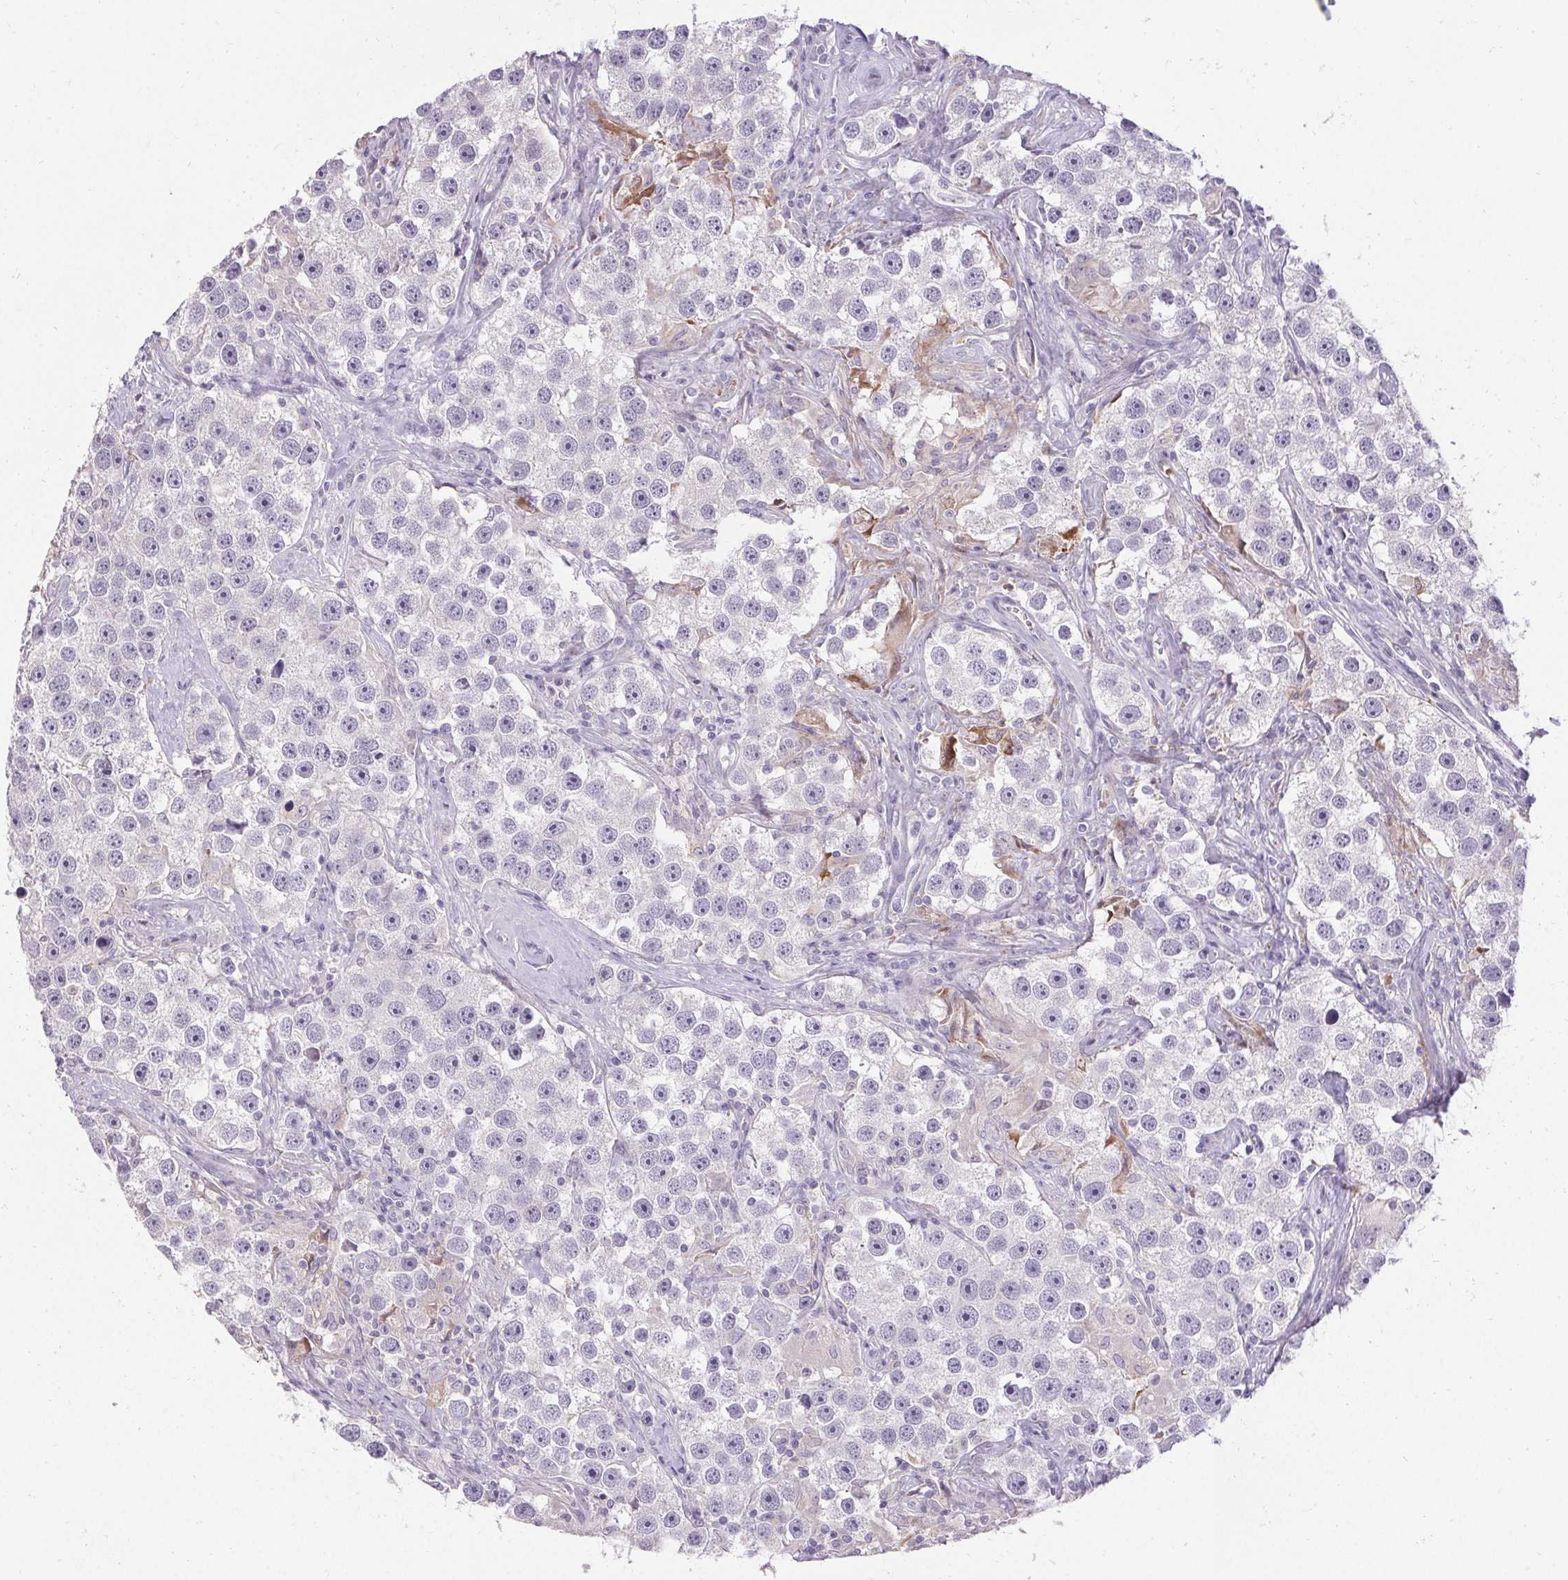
{"staining": {"intensity": "negative", "quantity": "none", "location": "none"}, "tissue": "testis cancer", "cell_type": "Tumor cells", "image_type": "cancer", "snomed": [{"axis": "morphology", "description": "Seminoma, NOS"}, {"axis": "topography", "description": "Testis"}], "caption": "Seminoma (testis) was stained to show a protein in brown. There is no significant positivity in tumor cells.", "gene": "HSD17B3", "patient": {"sex": "male", "age": 49}}